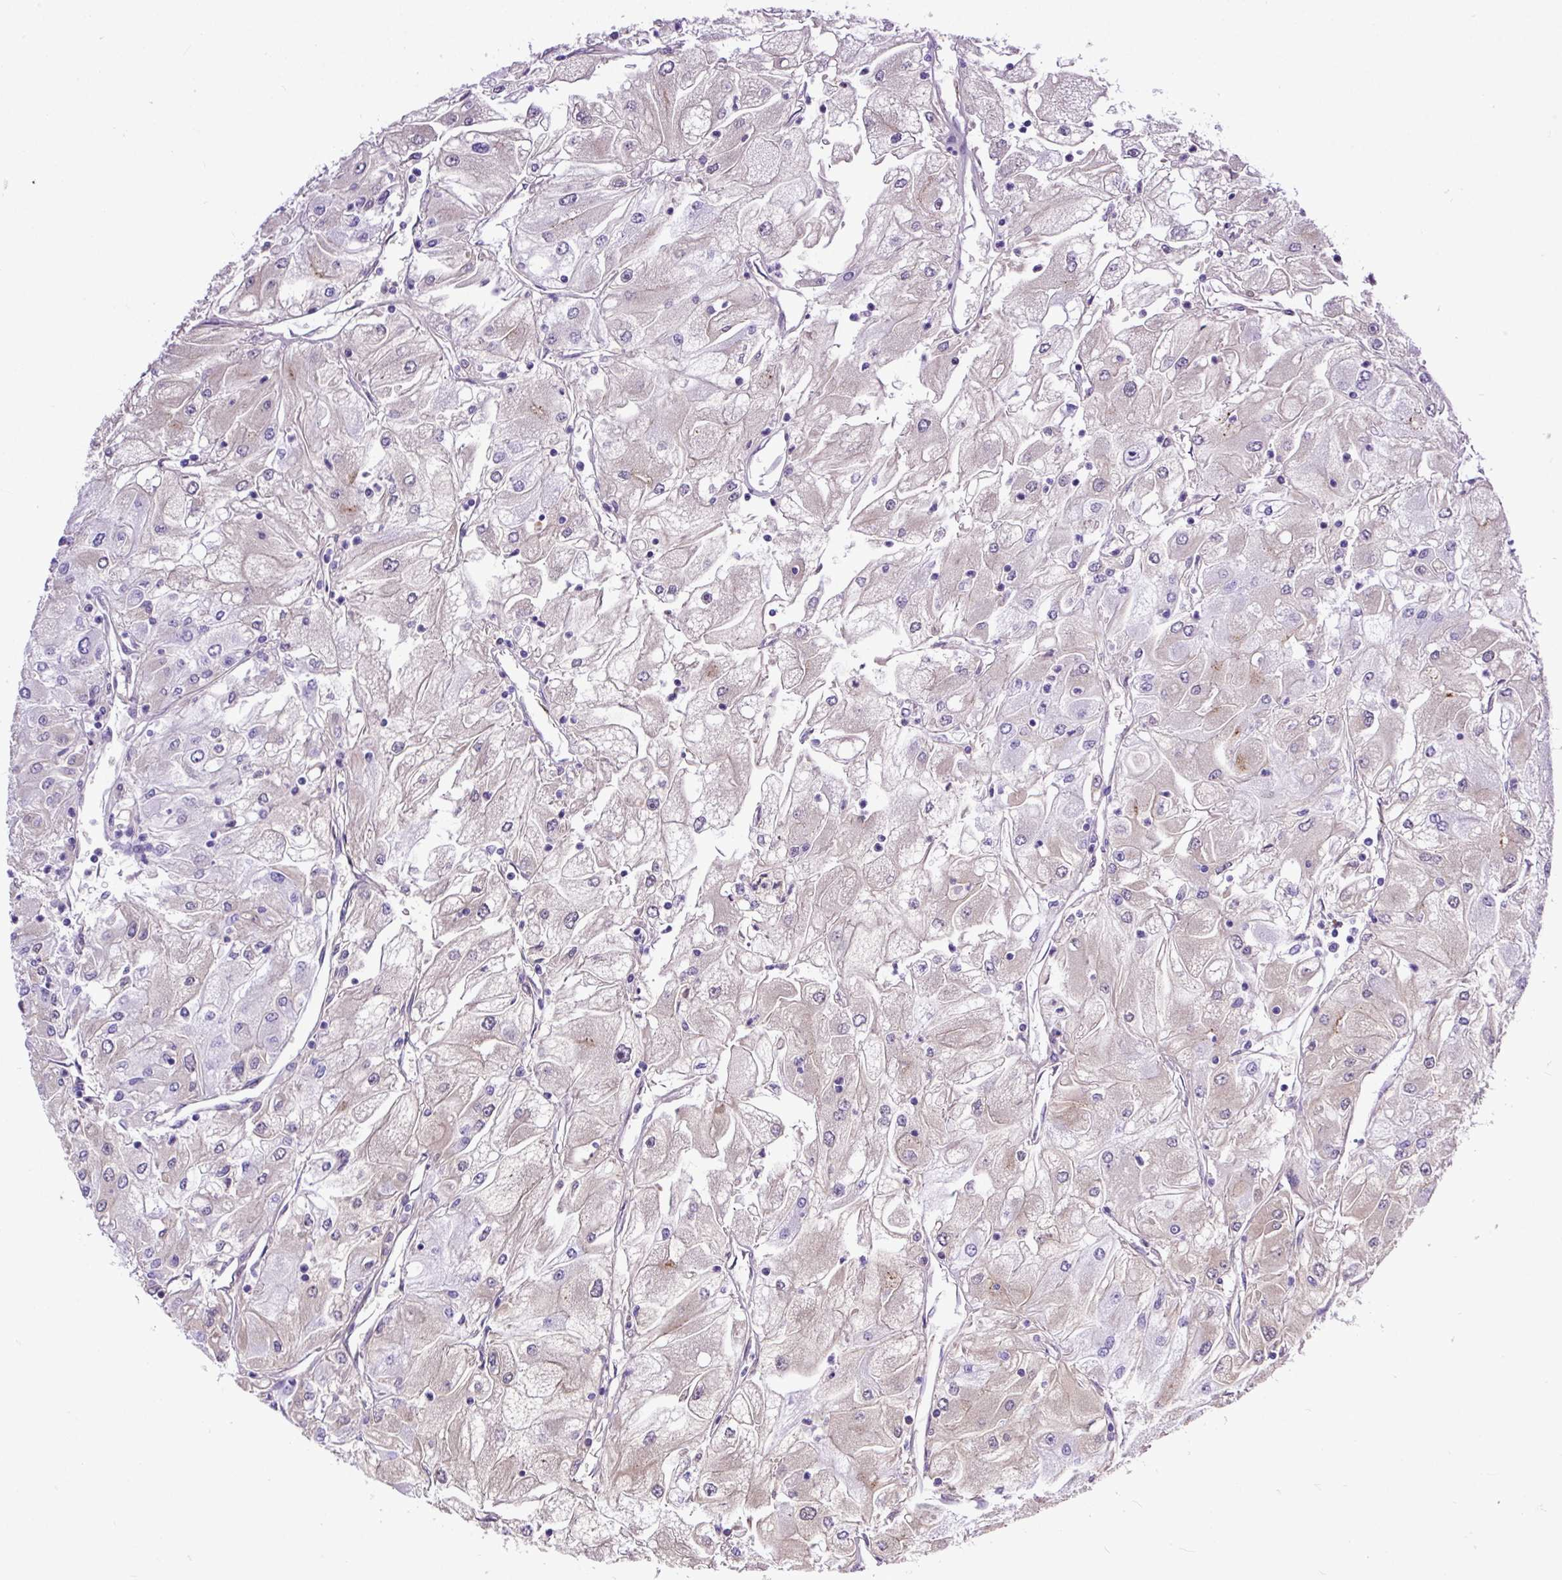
{"staining": {"intensity": "negative", "quantity": "none", "location": "none"}, "tissue": "renal cancer", "cell_type": "Tumor cells", "image_type": "cancer", "snomed": [{"axis": "morphology", "description": "Adenocarcinoma, NOS"}, {"axis": "topography", "description": "Kidney"}], "caption": "Immunohistochemistry image of renal cancer (adenocarcinoma) stained for a protein (brown), which reveals no staining in tumor cells.", "gene": "CLEC3B", "patient": {"sex": "male", "age": 80}}